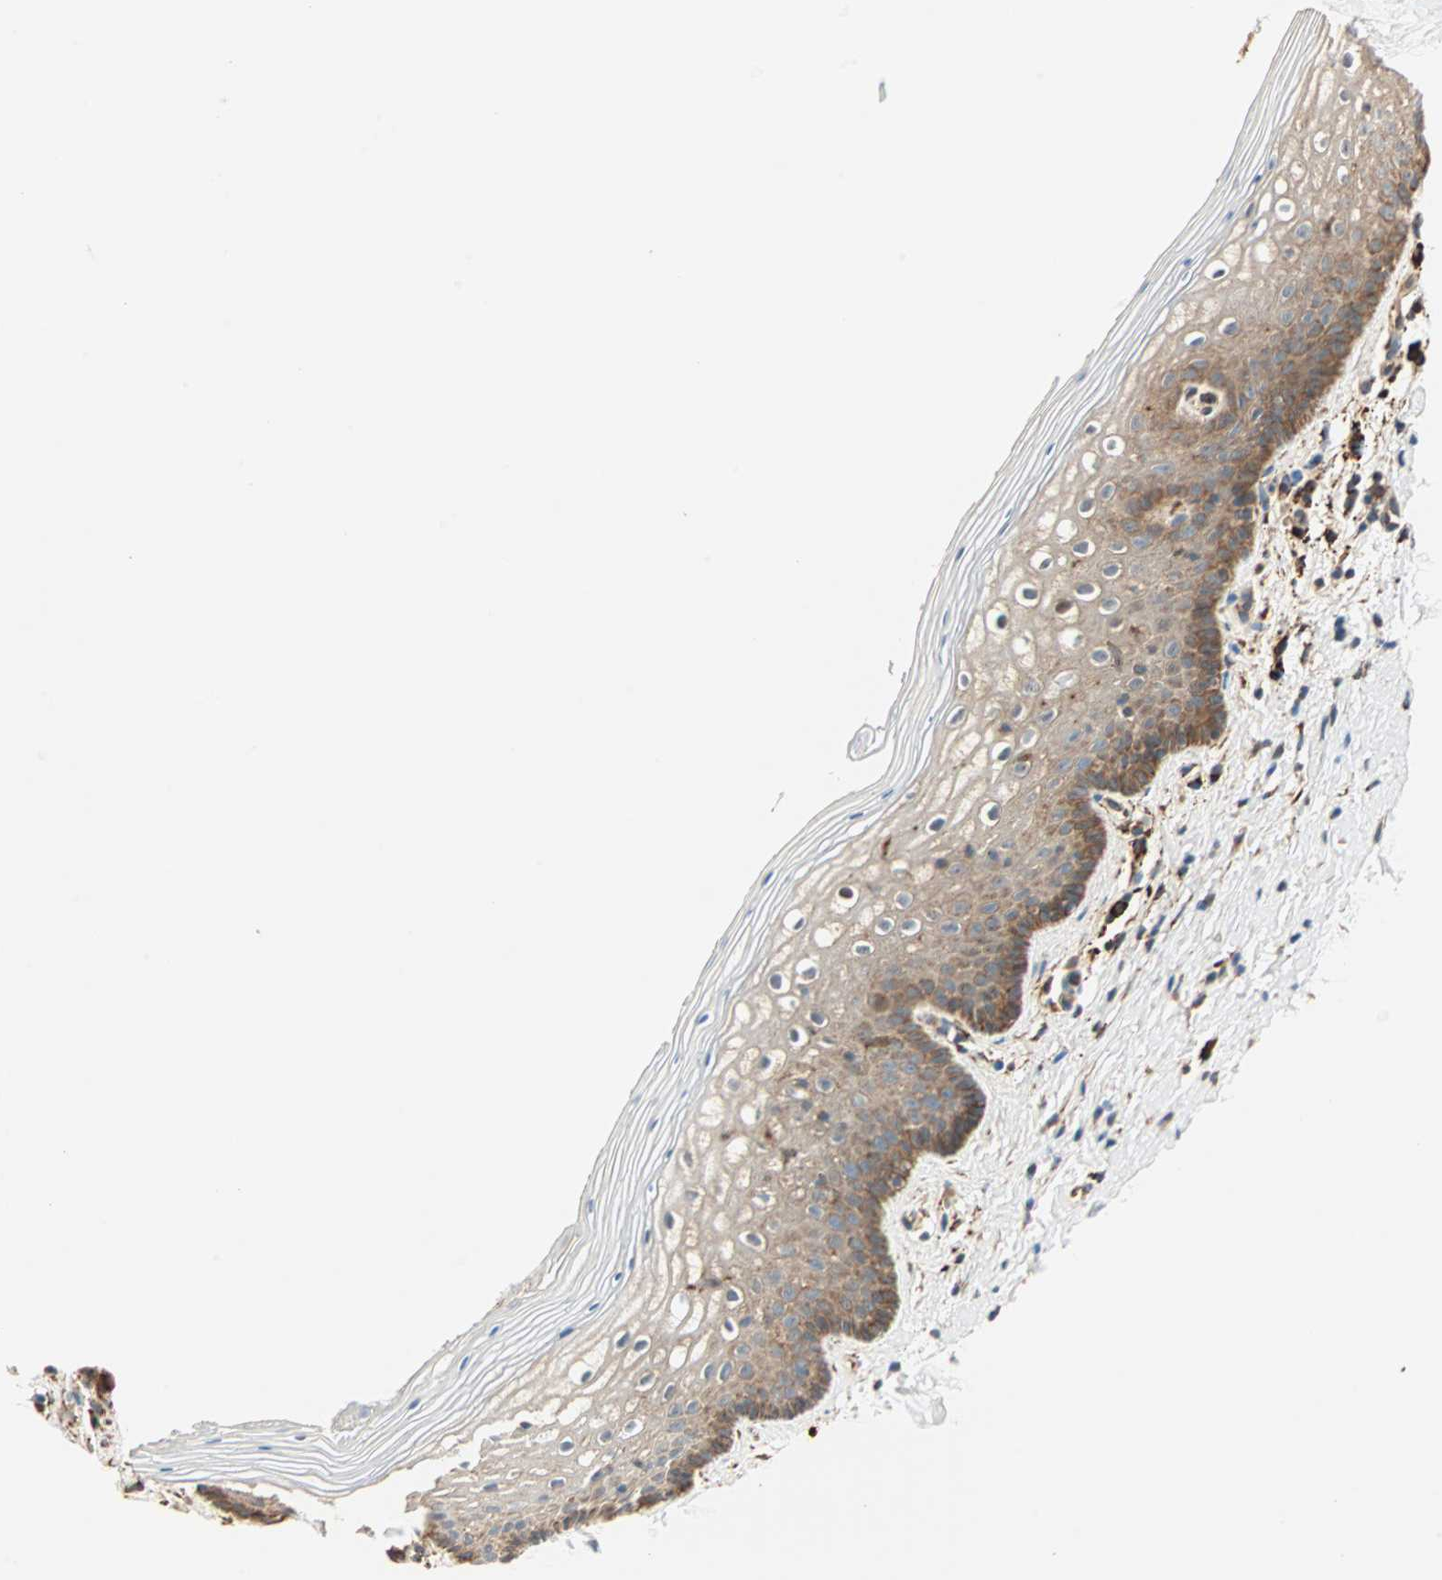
{"staining": {"intensity": "moderate", "quantity": ">75%", "location": "cytoplasmic/membranous"}, "tissue": "vagina", "cell_type": "Squamous epithelial cells", "image_type": "normal", "snomed": [{"axis": "morphology", "description": "Normal tissue, NOS"}, {"axis": "topography", "description": "Vagina"}], "caption": "Immunohistochemistry image of benign vagina: vagina stained using immunohistochemistry shows medium levels of moderate protein expression localized specifically in the cytoplasmic/membranous of squamous epithelial cells, appearing as a cytoplasmic/membranous brown color.", "gene": "P4HA1", "patient": {"sex": "female", "age": 46}}